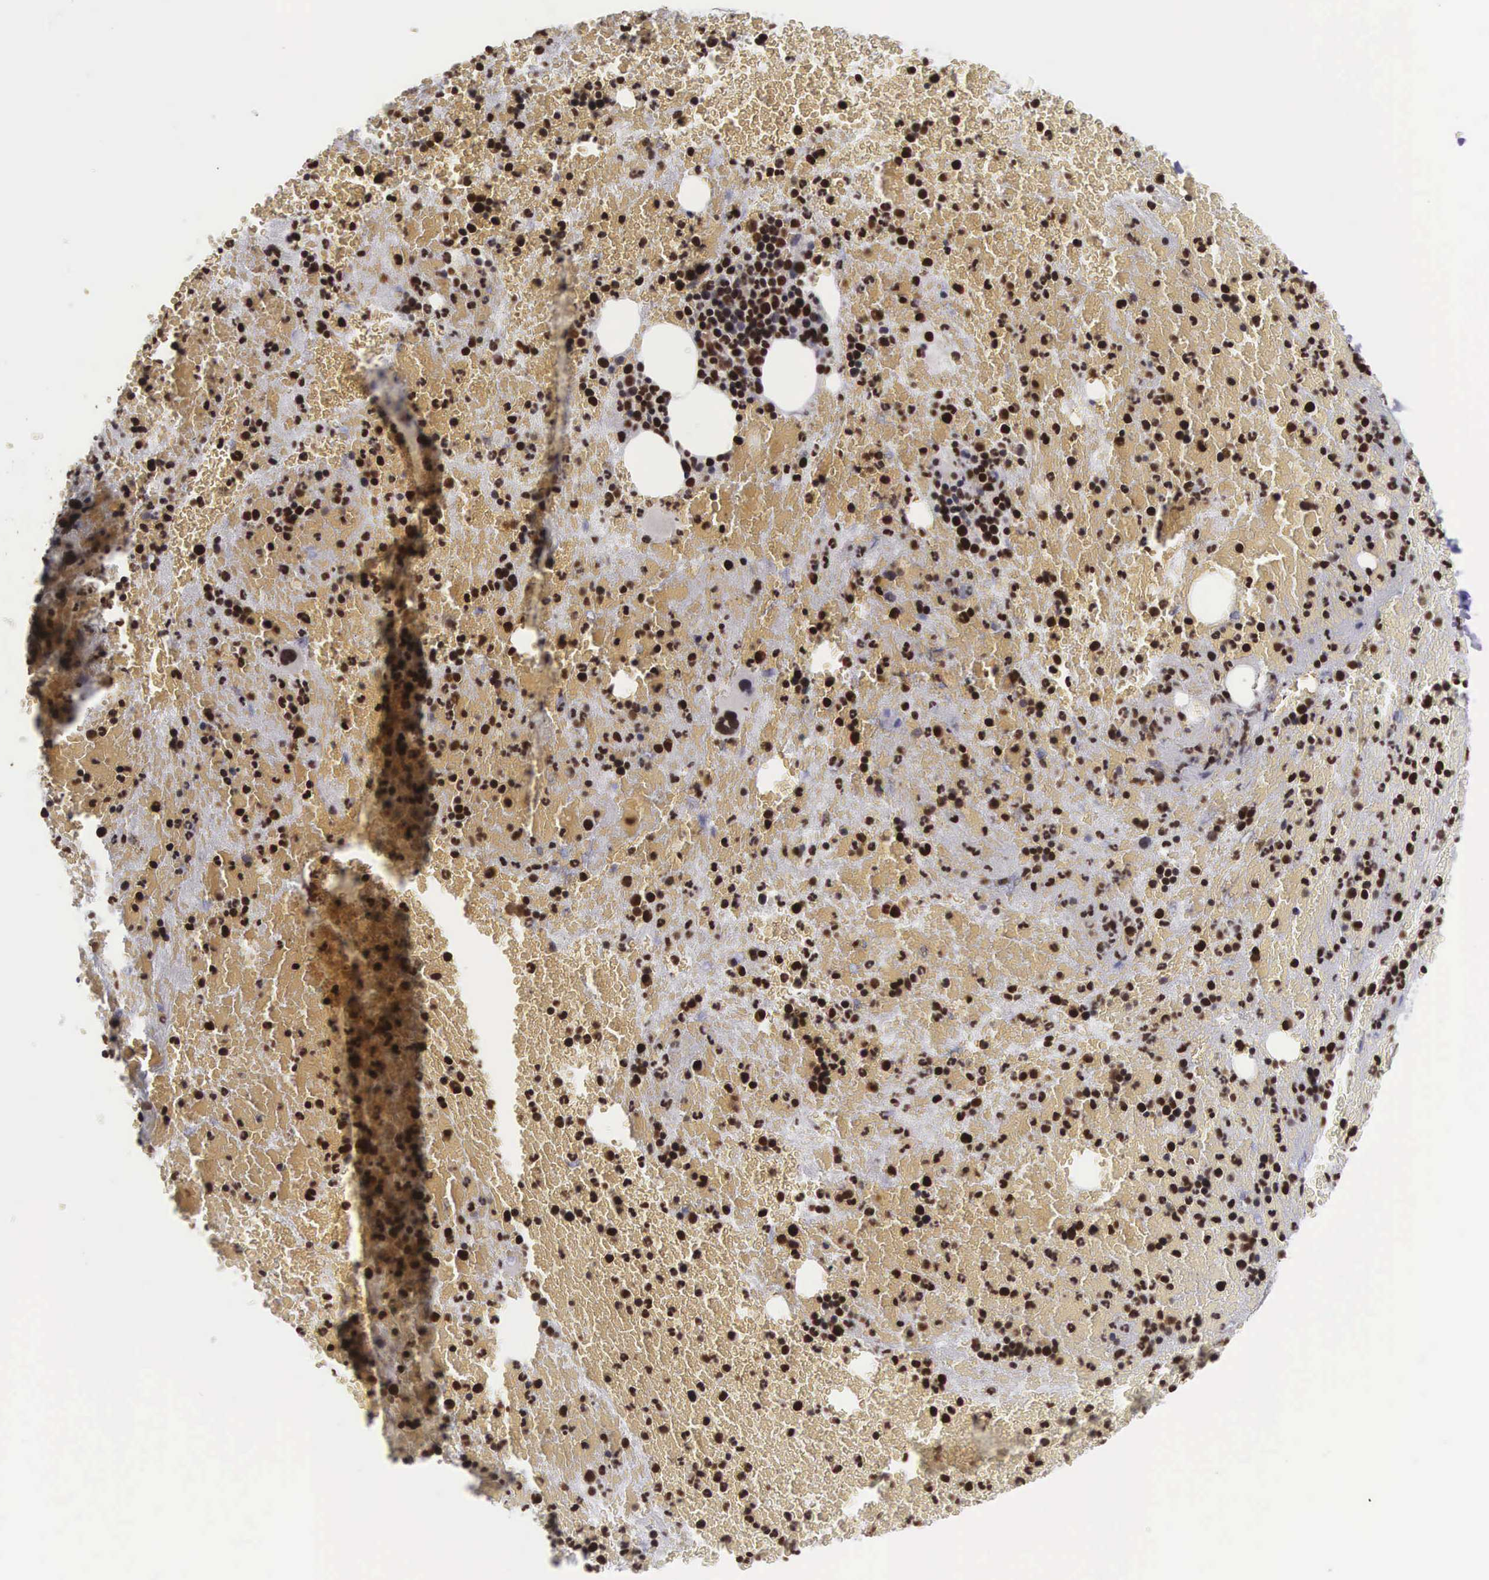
{"staining": {"intensity": "strong", "quantity": ">75%", "location": "nuclear"}, "tissue": "bone marrow", "cell_type": "Hematopoietic cells", "image_type": "normal", "snomed": [{"axis": "morphology", "description": "Normal tissue, NOS"}, {"axis": "topography", "description": "Bone marrow"}], "caption": "Immunohistochemical staining of unremarkable bone marrow shows high levels of strong nuclear expression in about >75% of hematopoietic cells. (IHC, brightfield microscopy, high magnification).", "gene": "VRK1", "patient": {"sex": "female", "age": 53}}